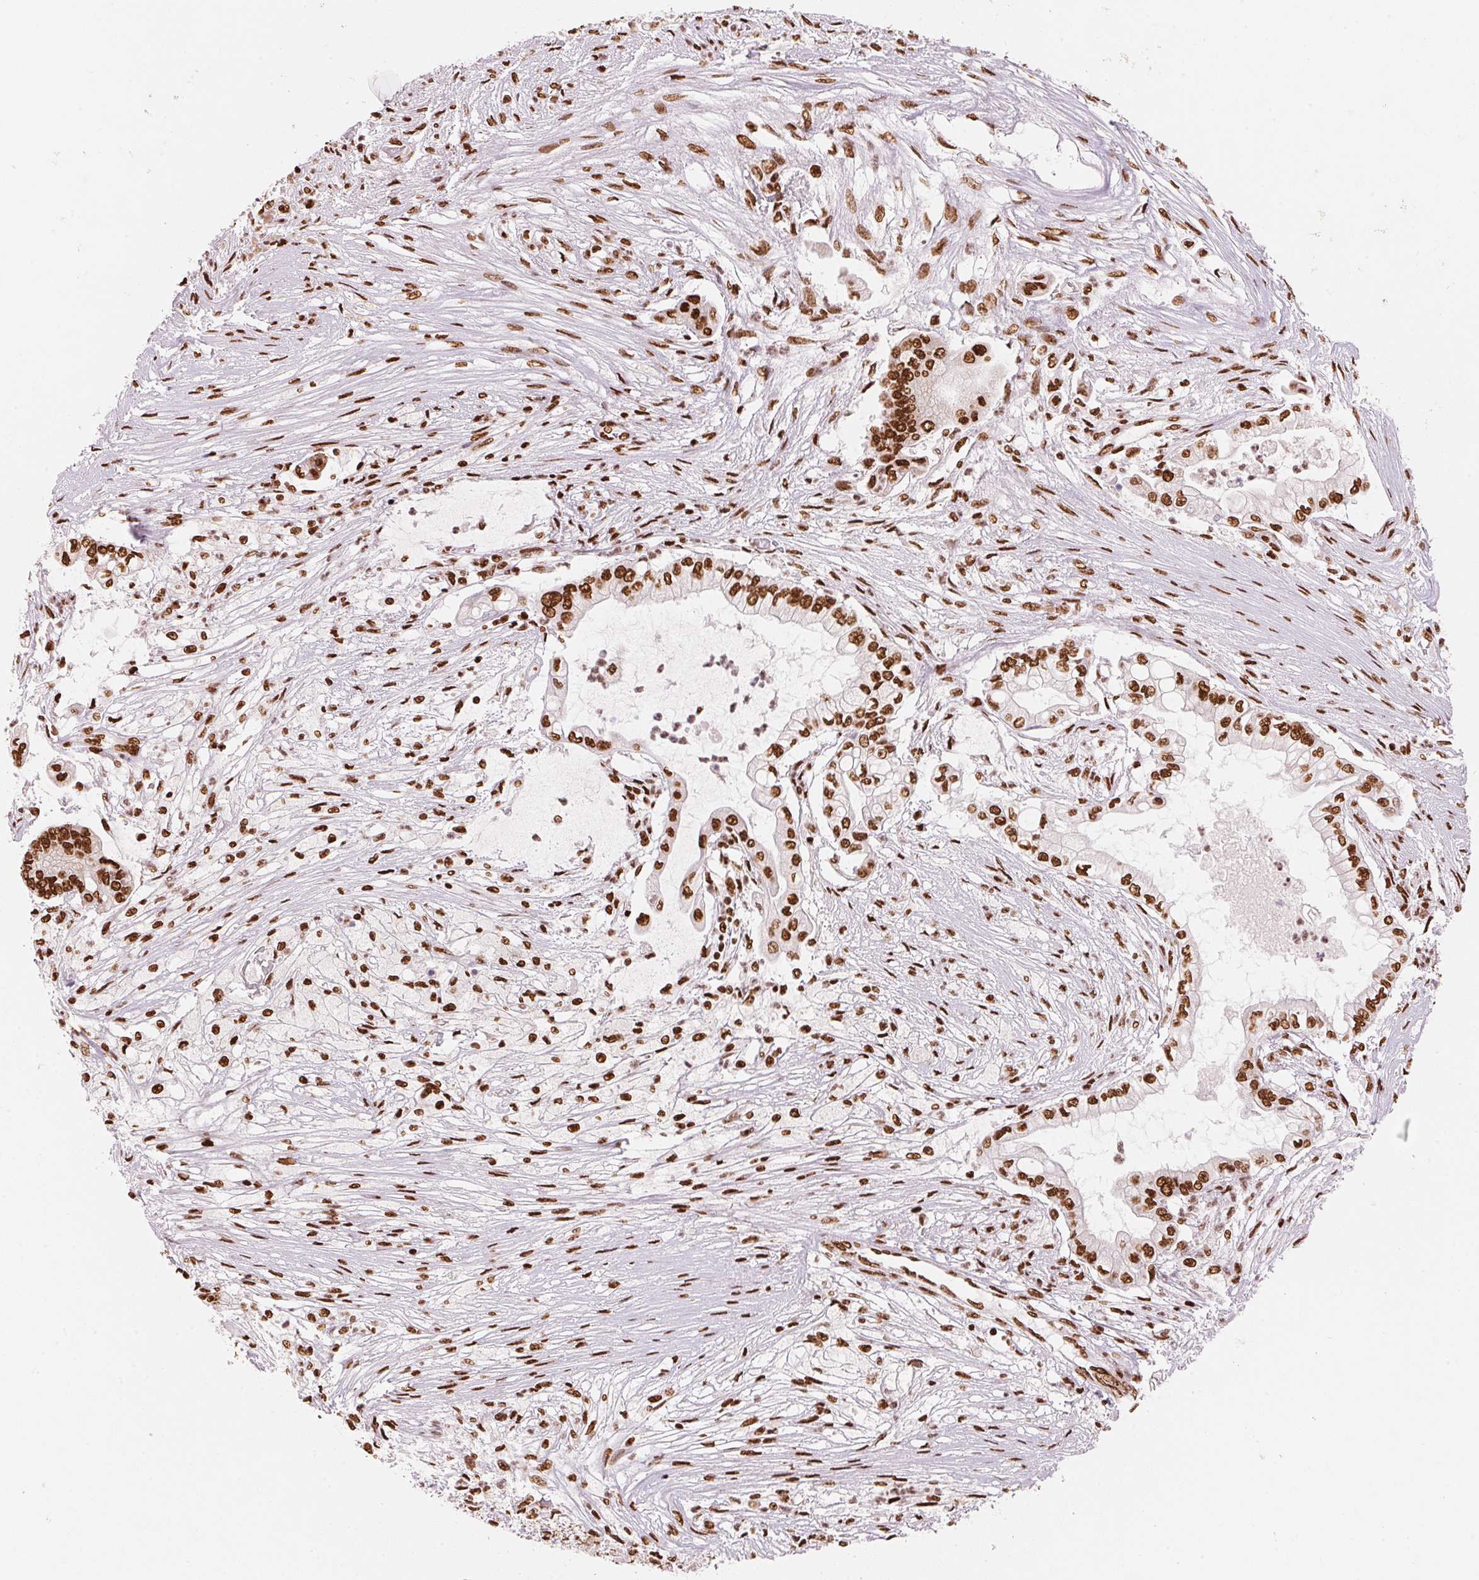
{"staining": {"intensity": "strong", "quantity": ">75%", "location": "nuclear"}, "tissue": "pancreatic cancer", "cell_type": "Tumor cells", "image_type": "cancer", "snomed": [{"axis": "morphology", "description": "Adenocarcinoma, NOS"}, {"axis": "topography", "description": "Pancreas"}], "caption": "Immunohistochemical staining of human pancreatic adenocarcinoma exhibits high levels of strong nuclear protein positivity in about >75% of tumor cells.", "gene": "NXF1", "patient": {"sex": "female", "age": 69}}